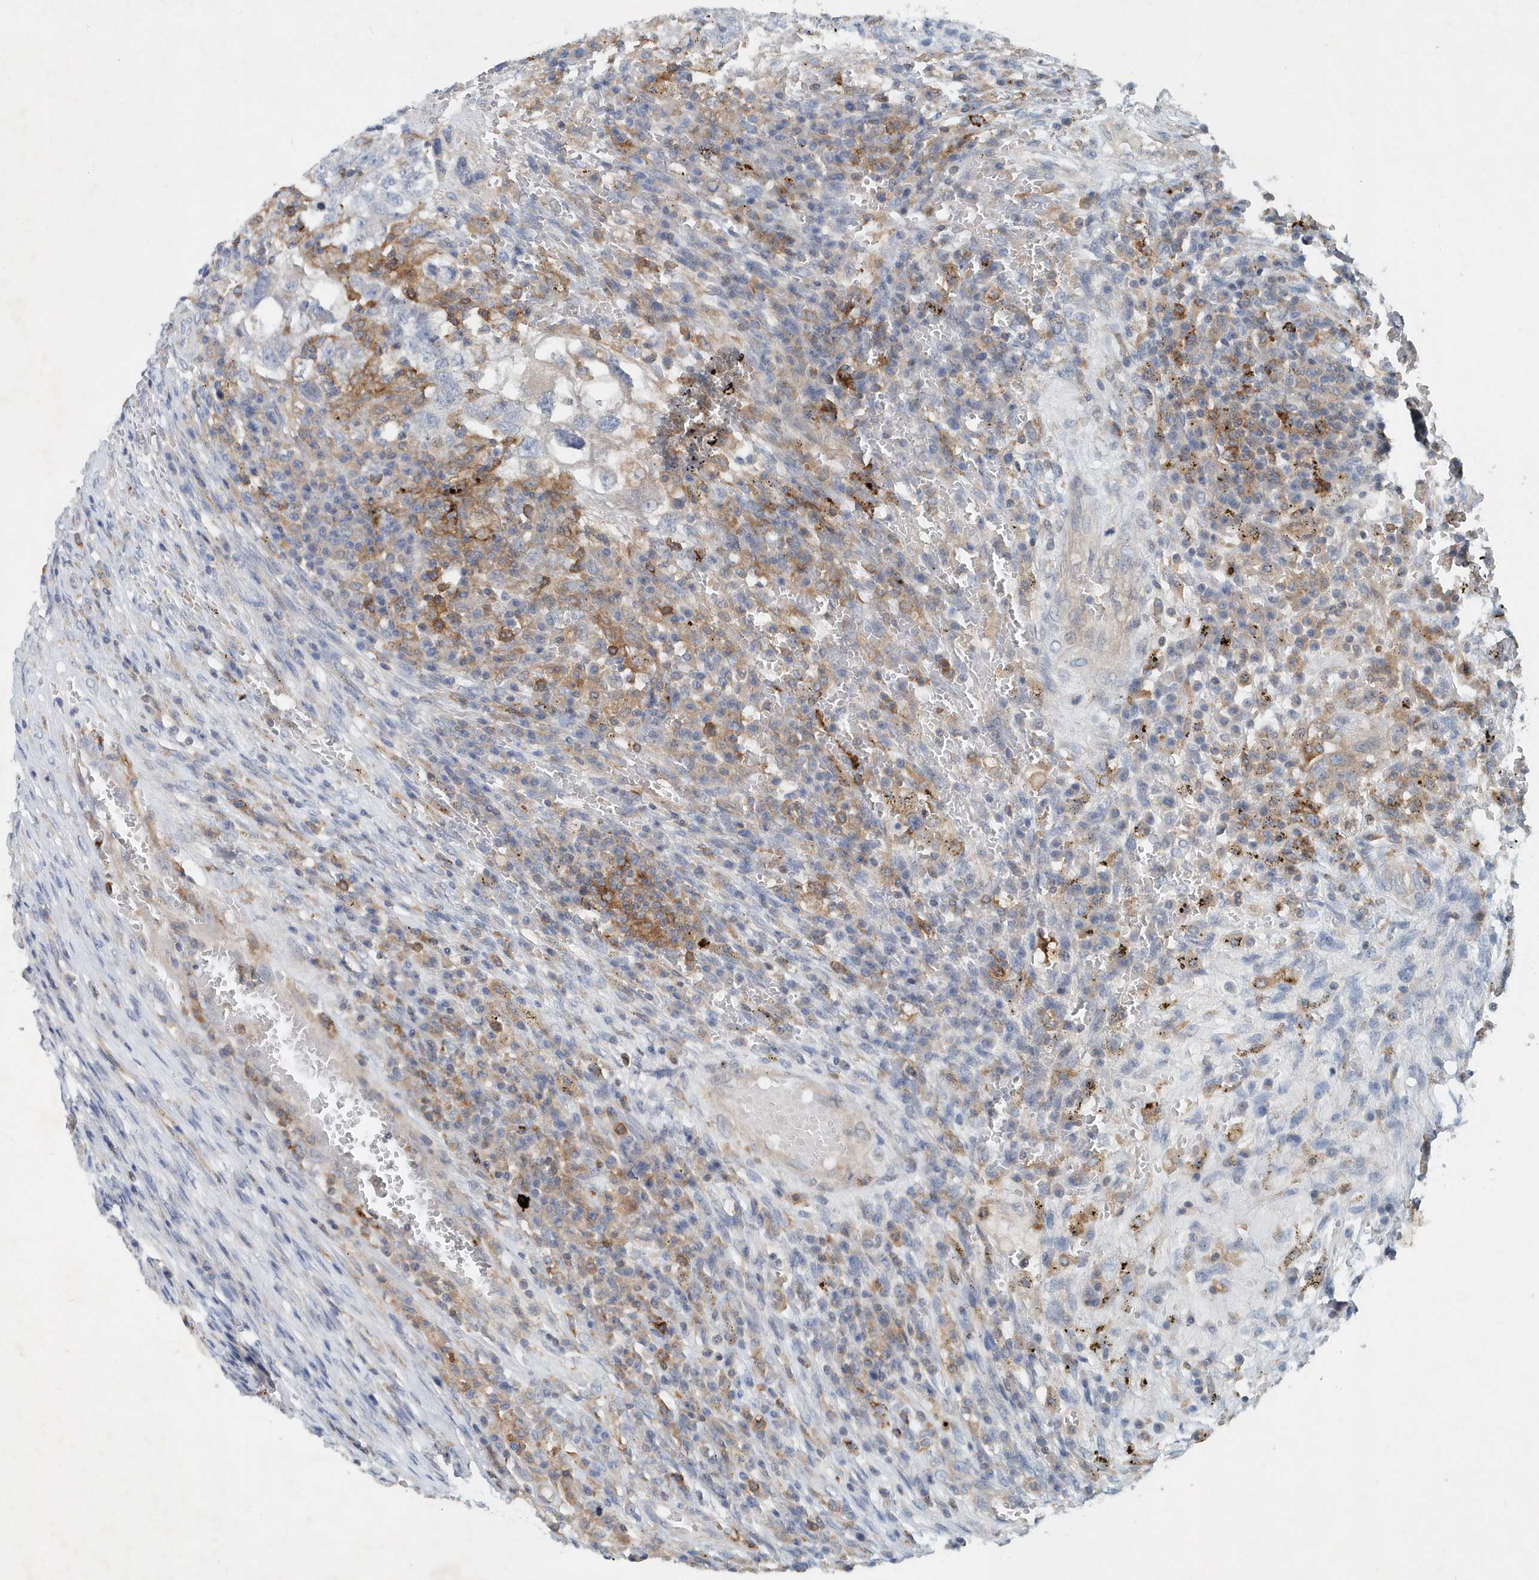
{"staining": {"intensity": "negative", "quantity": "none", "location": "none"}, "tissue": "testis cancer", "cell_type": "Tumor cells", "image_type": "cancer", "snomed": [{"axis": "morphology", "description": "Carcinoma, Embryonal, NOS"}, {"axis": "topography", "description": "Testis"}], "caption": "Tumor cells are negative for protein expression in human testis cancer (embryonal carcinoma).", "gene": "P2RY10", "patient": {"sex": "male", "age": 26}}